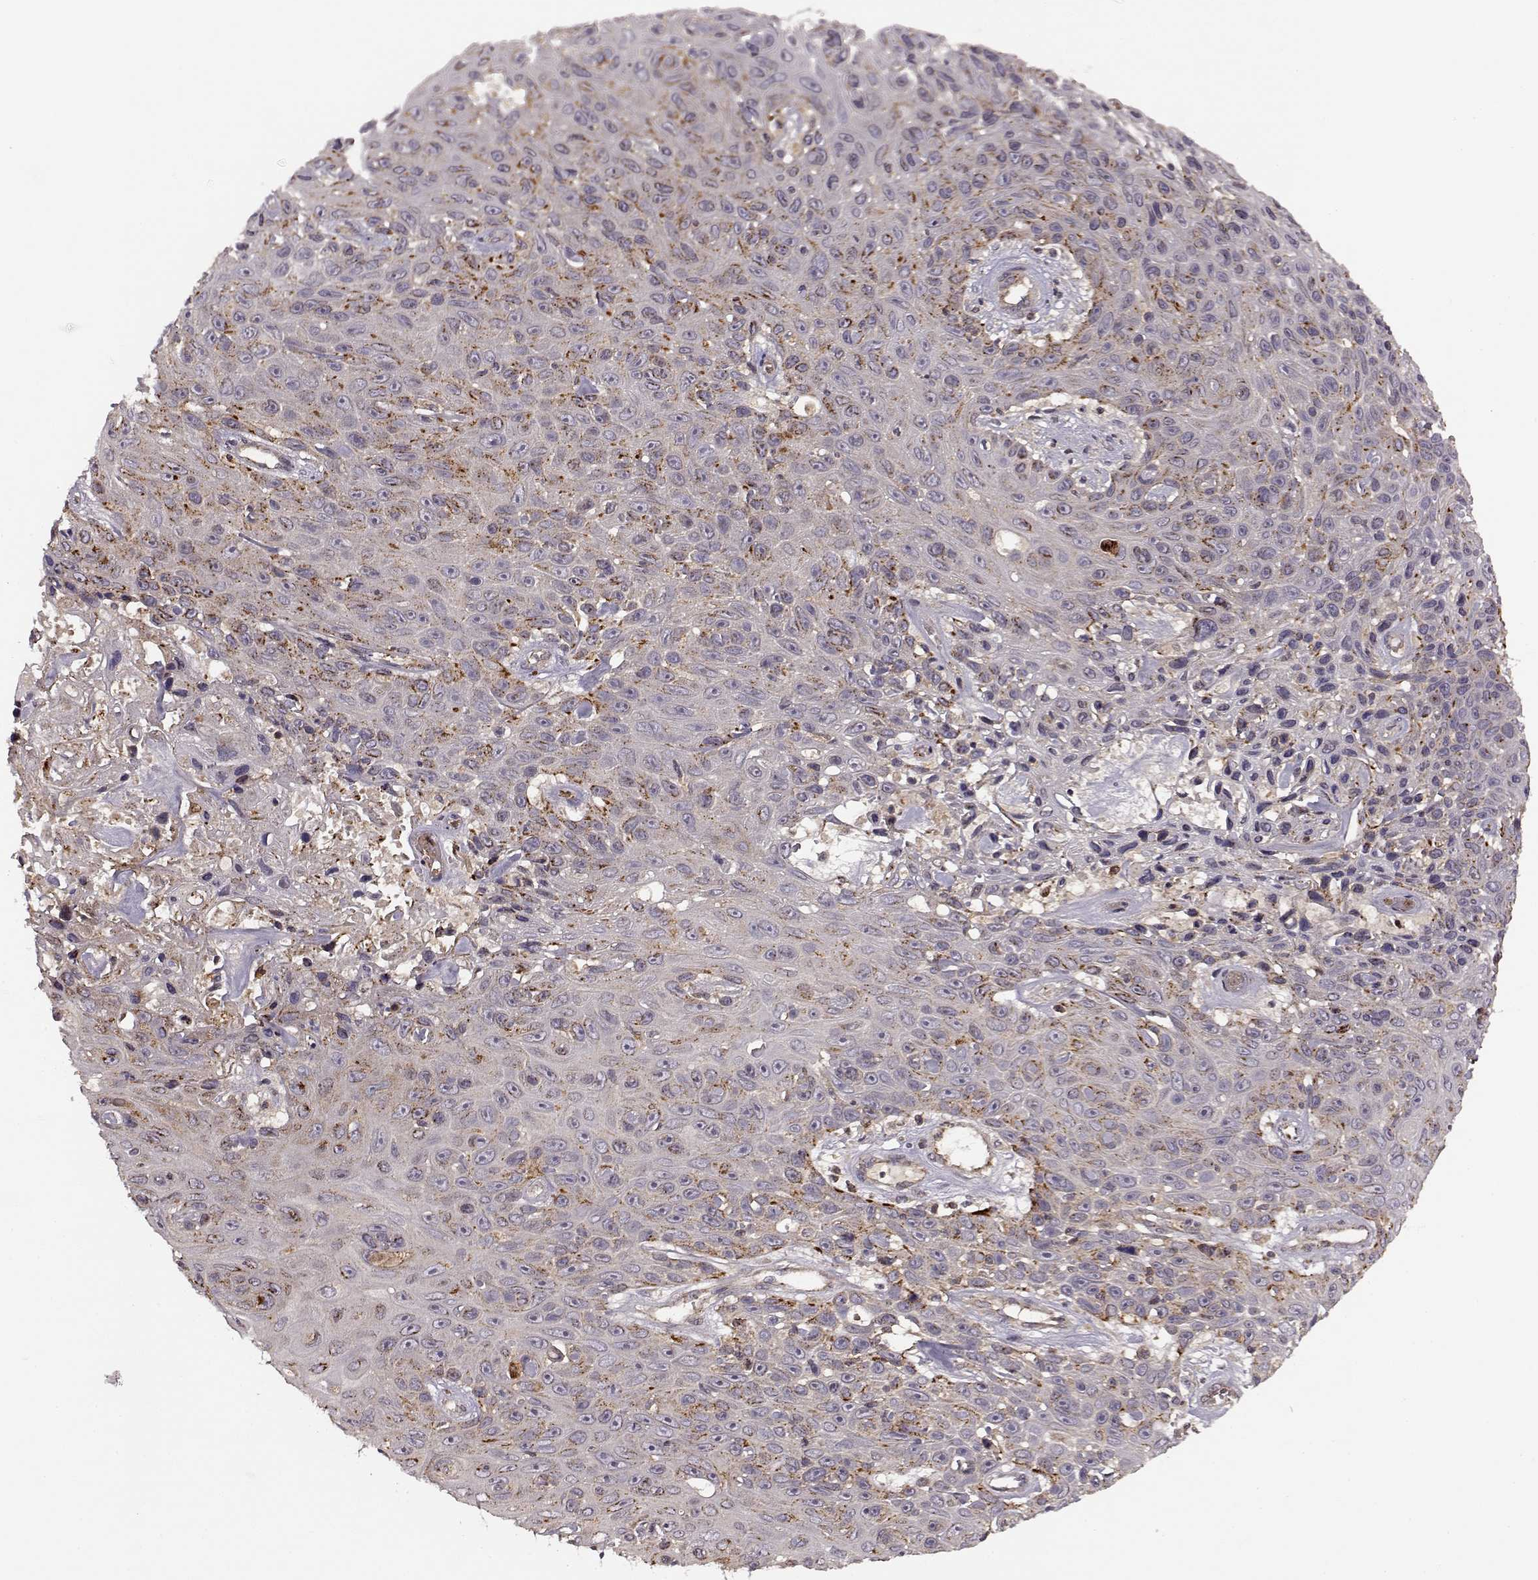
{"staining": {"intensity": "moderate", "quantity": "<25%", "location": "cytoplasmic/membranous"}, "tissue": "skin cancer", "cell_type": "Tumor cells", "image_type": "cancer", "snomed": [{"axis": "morphology", "description": "Squamous cell carcinoma, NOS"}, {"axis": "topography", "description": "Skin"}], "caption": "Protein staining exhibits moderate cytoplasmic/membranous positivity in about <25% of tumor cells in skin cancer.", "gene": "IFRD2", "patient": {"sex": "male", "age": 82}}